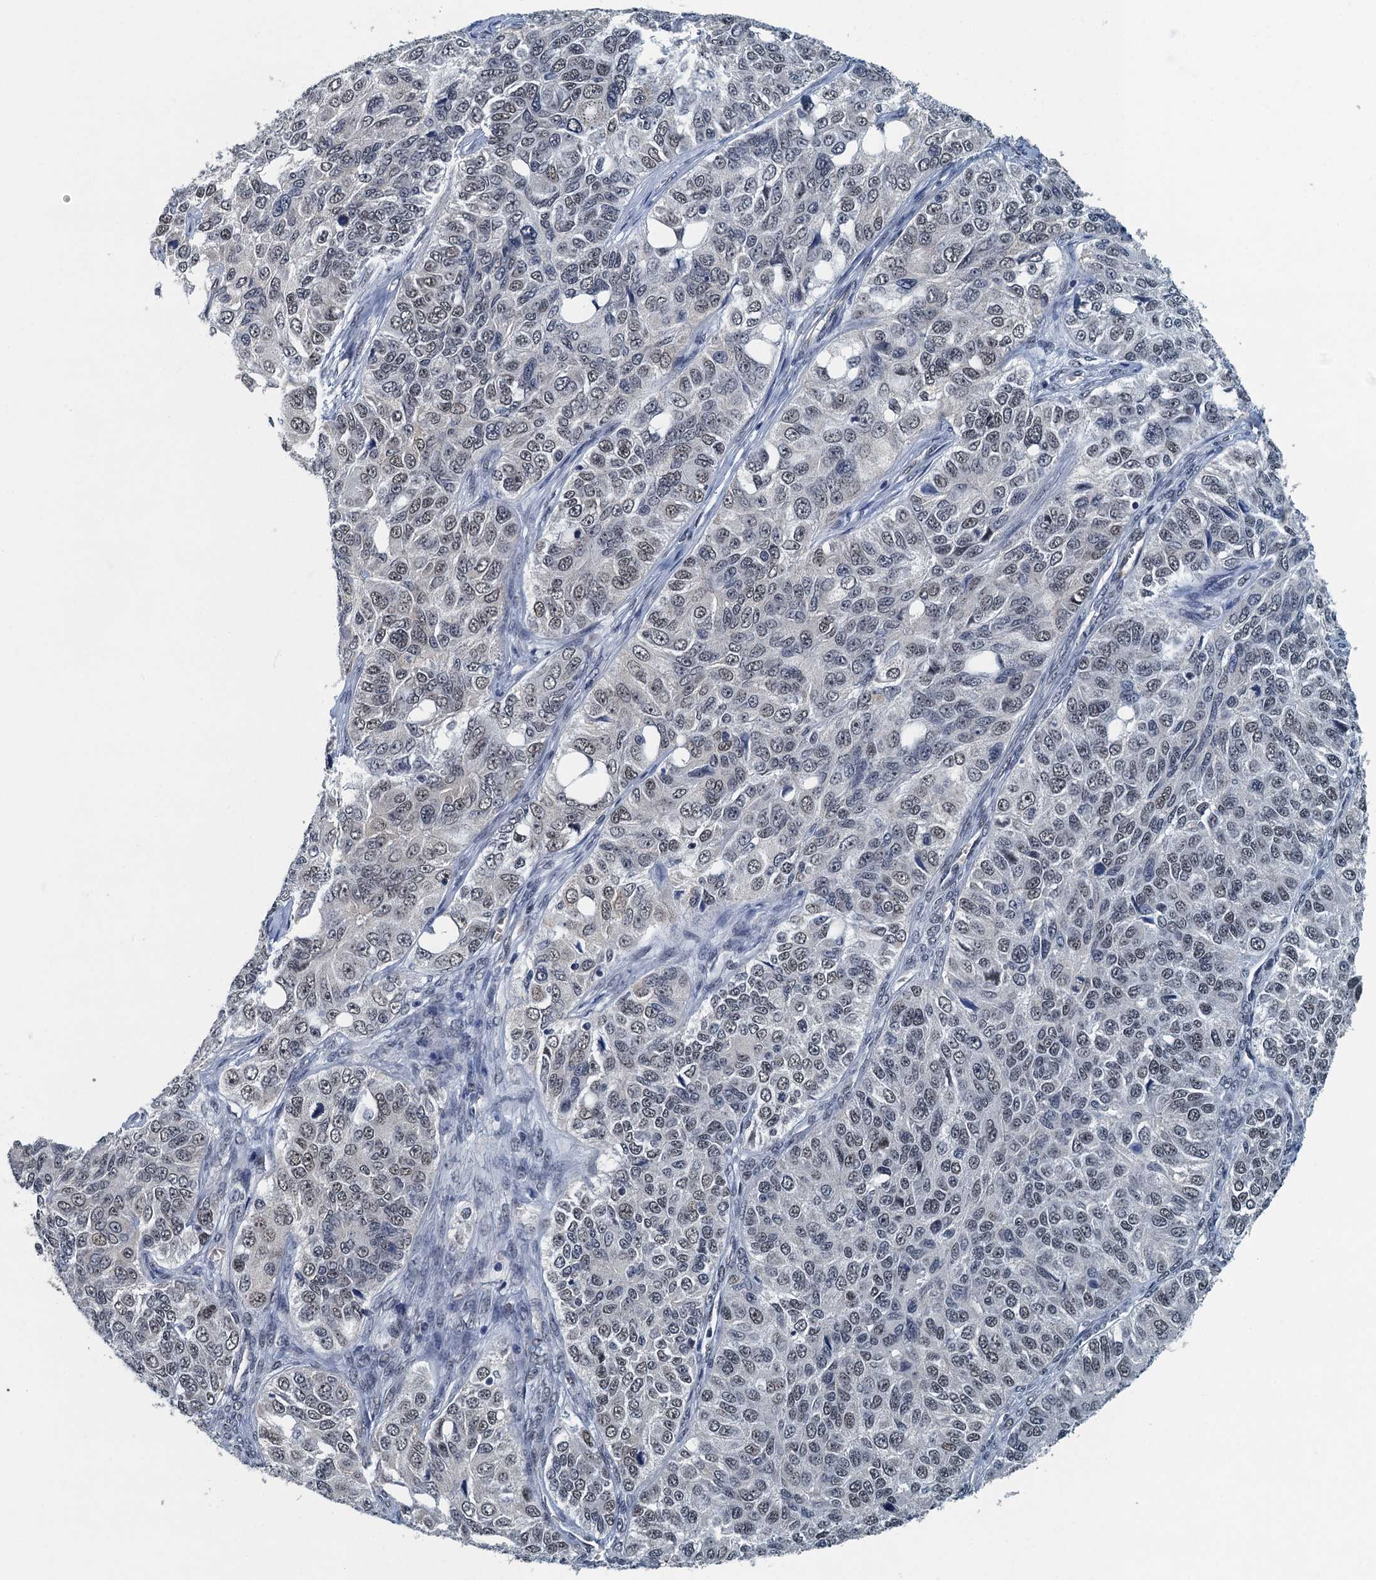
{"staining": {"intensity": "moderate", "quantity": ">75%", "location": "nuclear"}, "tissue": "ovarian cancer", "cell_type": "Tumor cells", "image_type": "cancer", "snomed": [{"axis": "morphology", "description": "Carcinoma, endometroid"}, {"axis": "topography", "description": "Ovary"}], "caption": "Moderate nuclear positivity for a protein is present in about >75% of tumor cells of ovarian cancer (endometroid carcinoma) using immunohistochemistry (IHC).", "gene": "GADL1", "patient": {"sex": "female", "age": 51}}